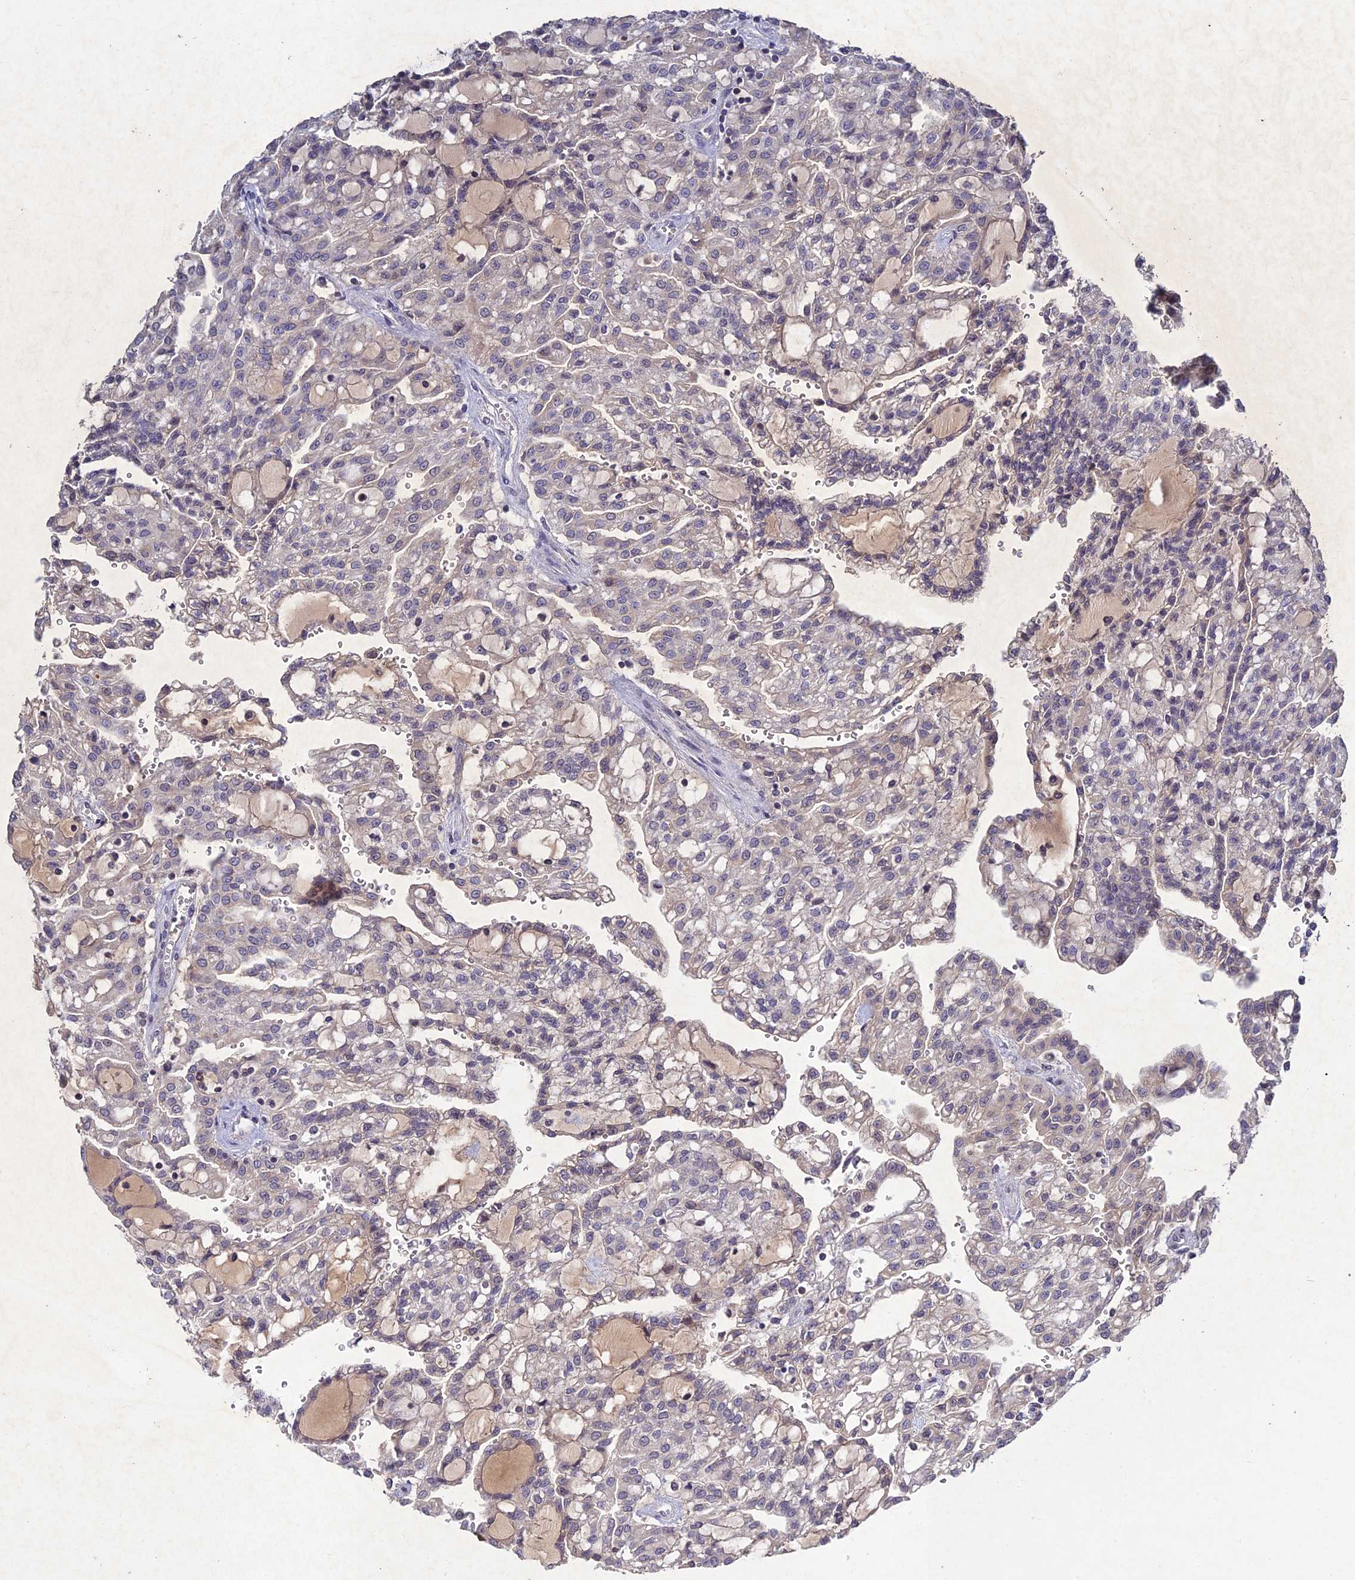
{"staining": {"intensity": "negative", "quantity": "none", "location": "none"}, "tissue": "renal cancer", "cell_type": "Tumor cells", "image_type": "cancer", "snomed": [{"axis": "morphology", "description": "Adenocarcinoma, NOS"}, {"axis": "topography", "description": "Kidney"}], "caption": "A photomicrograph of renal adenocarcinoma stained for a protein displays no brown staining in tumor cells.", "gene": "CHST5", "patient": {"sex": "male", "age": 63}}